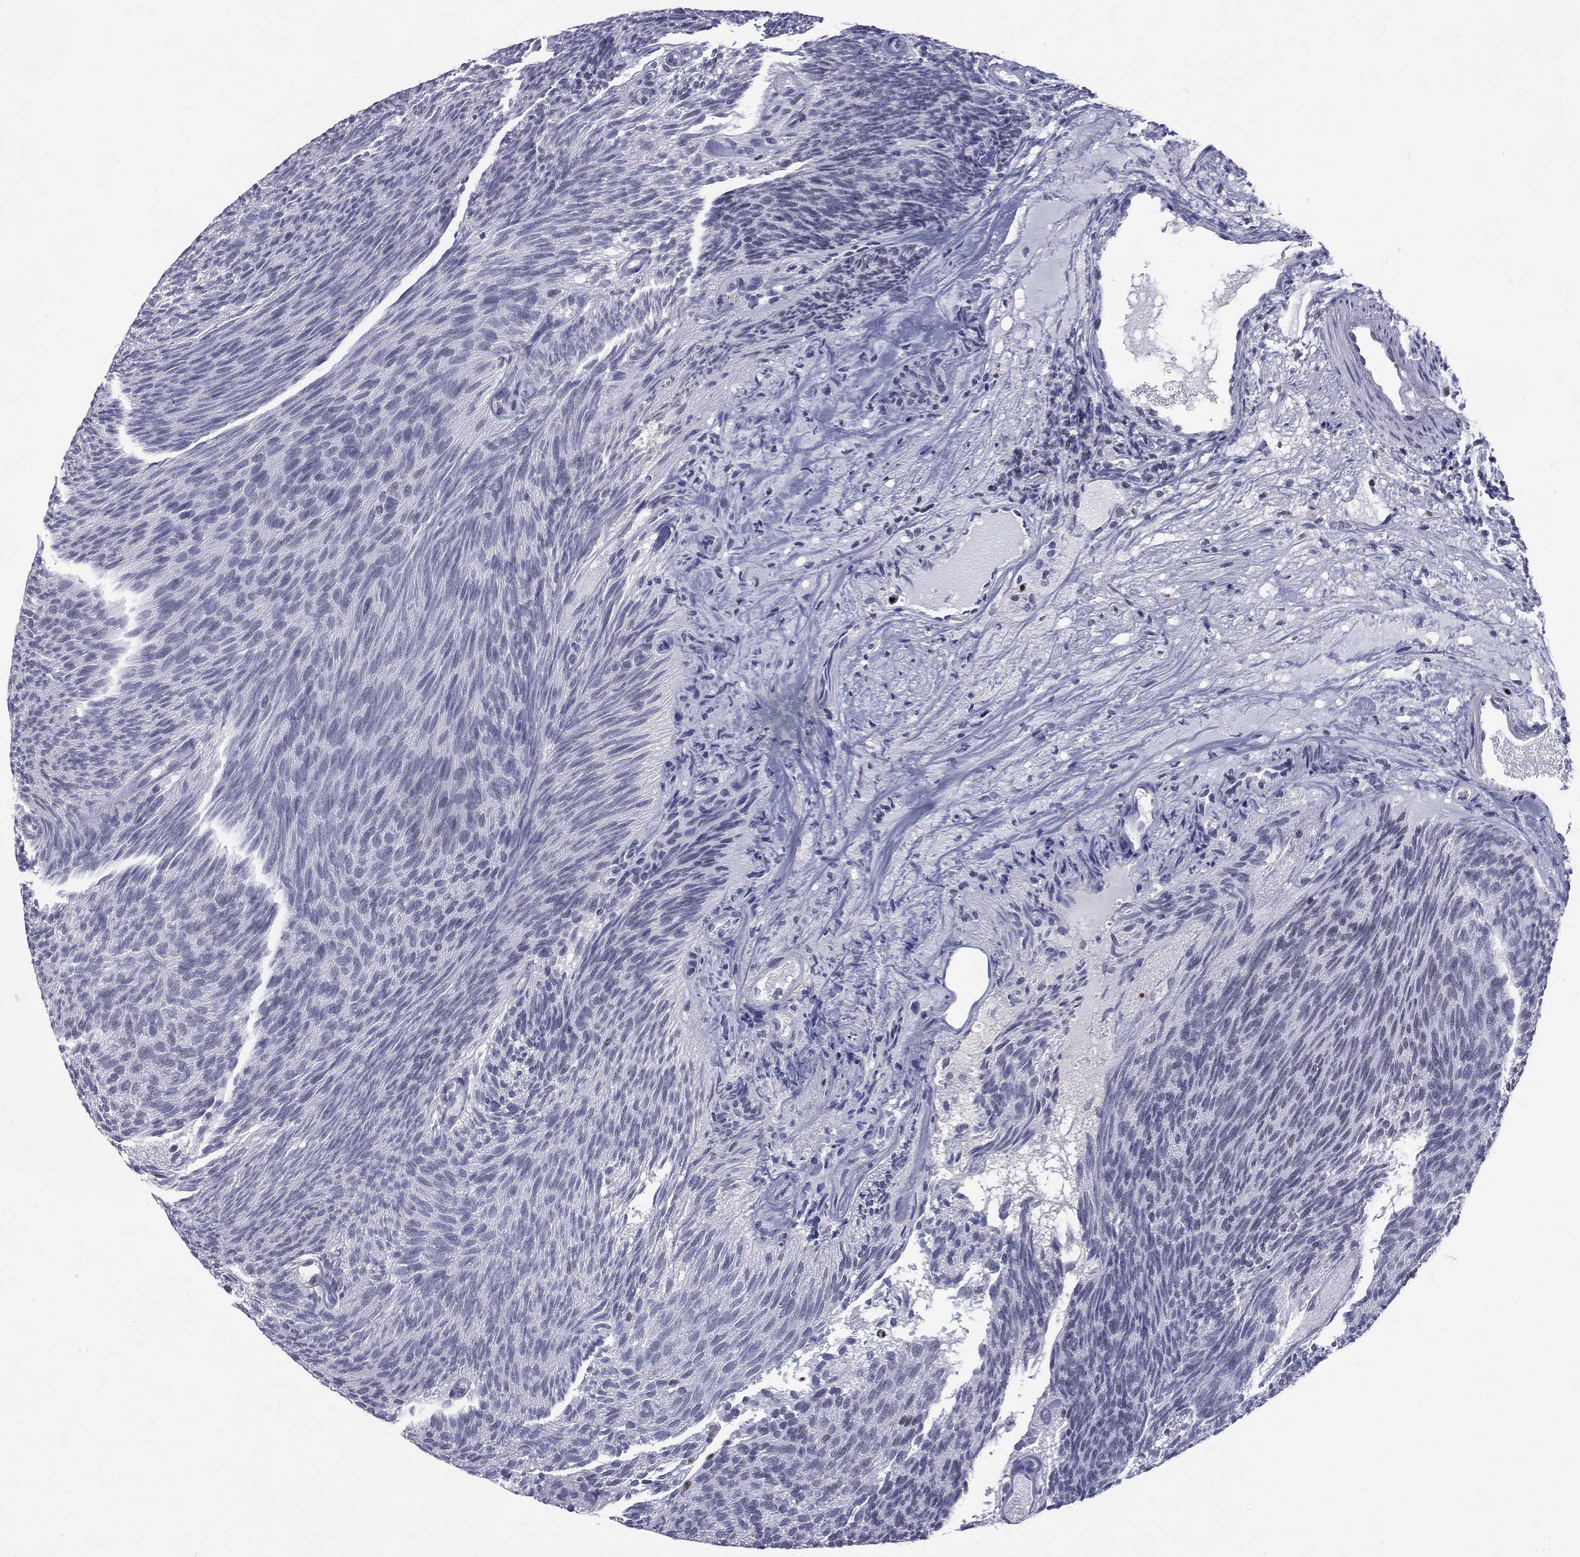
{"staining": {"intensity": "negative", "quantity": "none", "location": "none"}, "tissue": "urothelial cancer", "cell_type": "Tumor cells", "image_type": "cancer", "snomed": [{"axis": "morphology", "description": "Urothelial carcinoma, Low grade"}, {"axis": "topography", "description": "Urinary bladder"}], "caption": "DAB immunohistochemical staining of urothelial cancer demonstrates no significant staining in tumor cells.", "gene": "PCGF3", "patient": {"sex": "male", "age": 77}}